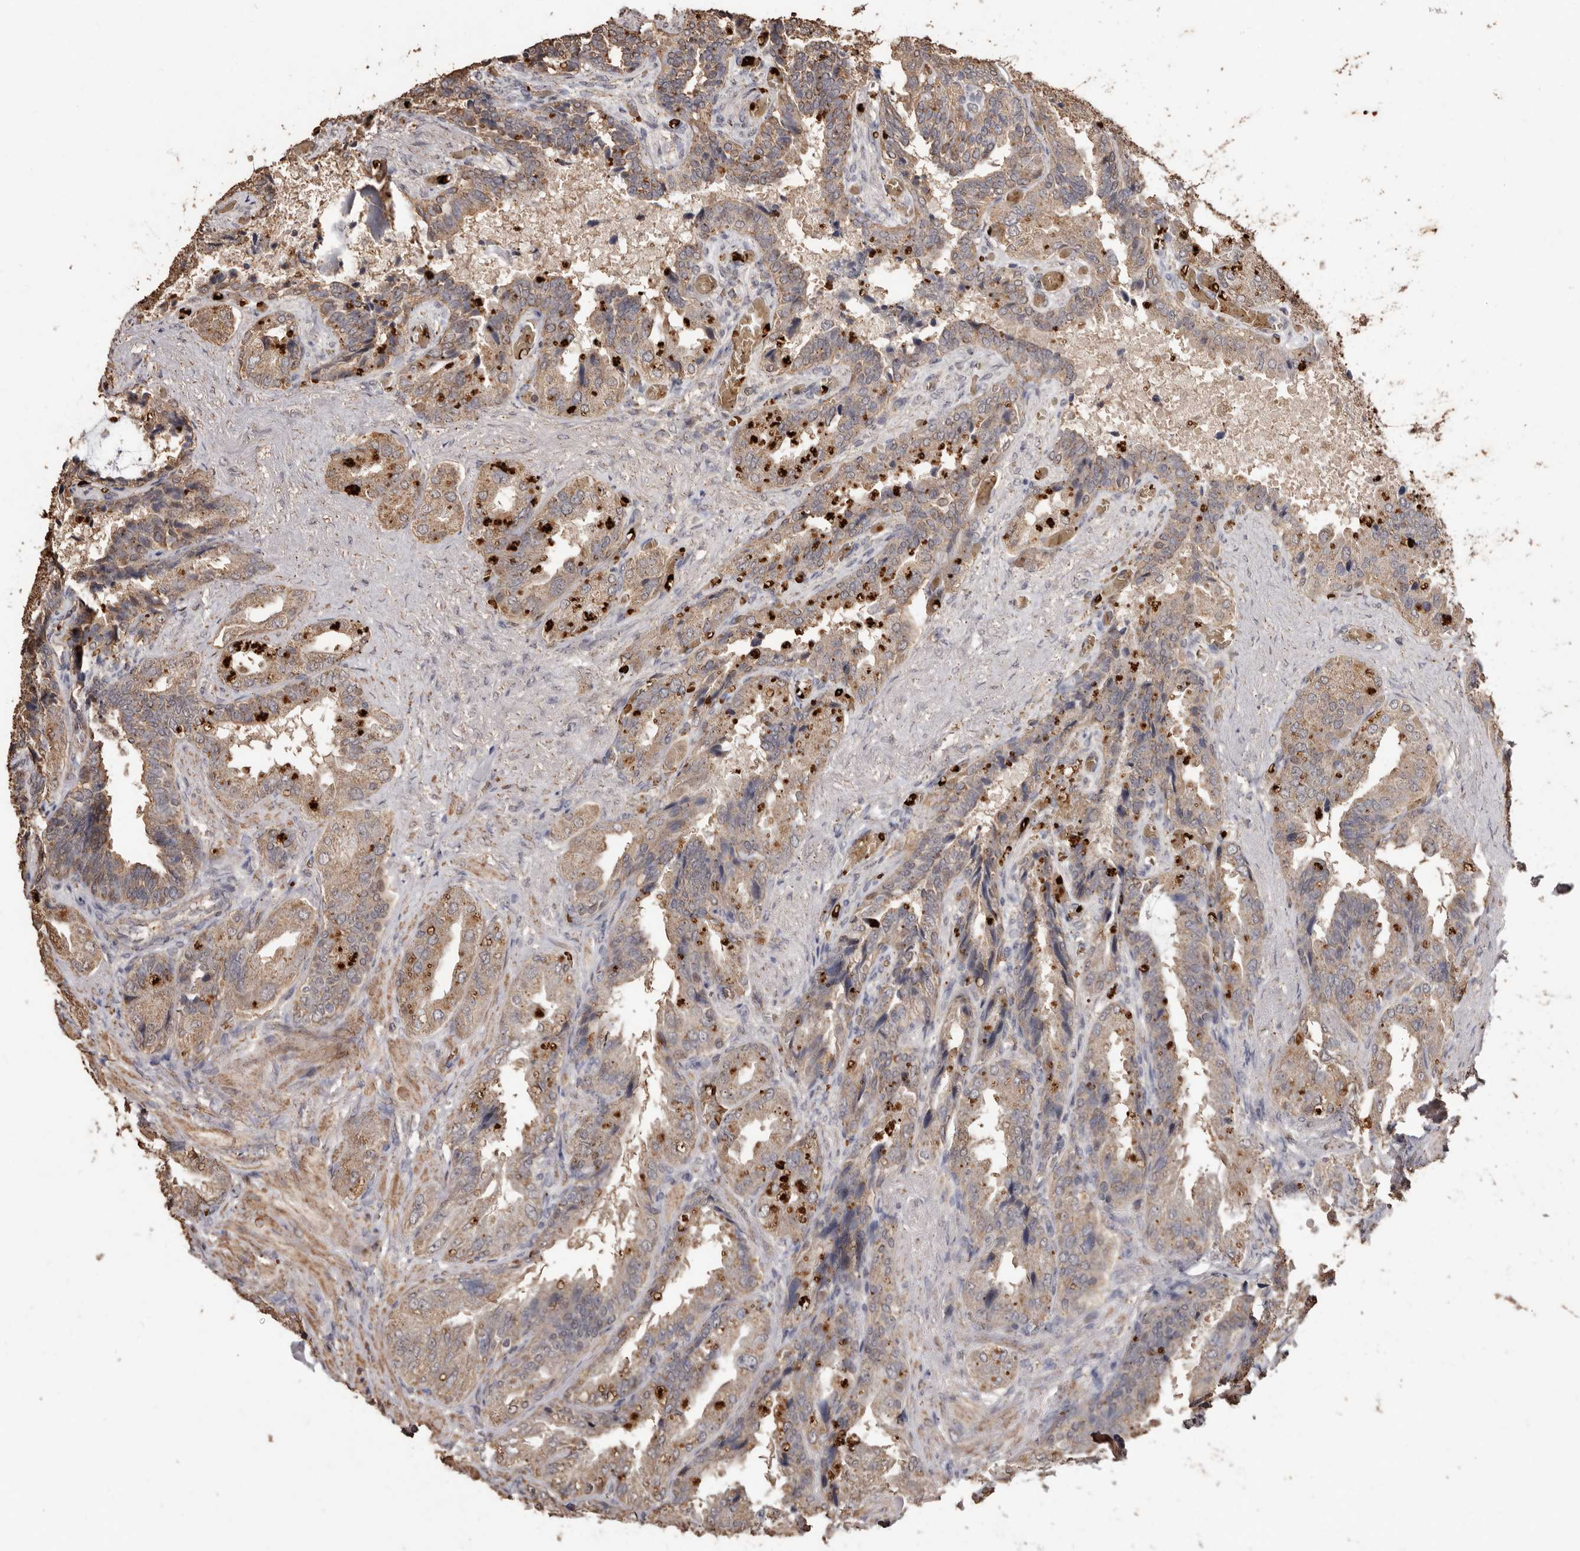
{"staining": {"intensity": "moderate", "quantity": "25%-75%", "location": "cytoplasmic/membranous"}, "tissue": "seminal vesicle", "cell_type": "Glandular cells", "image_type": "normal", "snomed": [{"axis": "morphology", "description": "Normal tissue, NOS"}, {"axis": "topography", "description": "Seminal veicle"}, {"axis": "topography", "description": "Peripheral nerve tissue"}], "caption": "Immunohistochemistry (IHC) (DAB) staining of normal human seminal vesicle exhibits moderate cytoplasmic/membranous protein staining in approximately 25%-75% of glandular cells.", "gene": "GRAMD2A", "patient": {"sex": "male", "age": 63}}